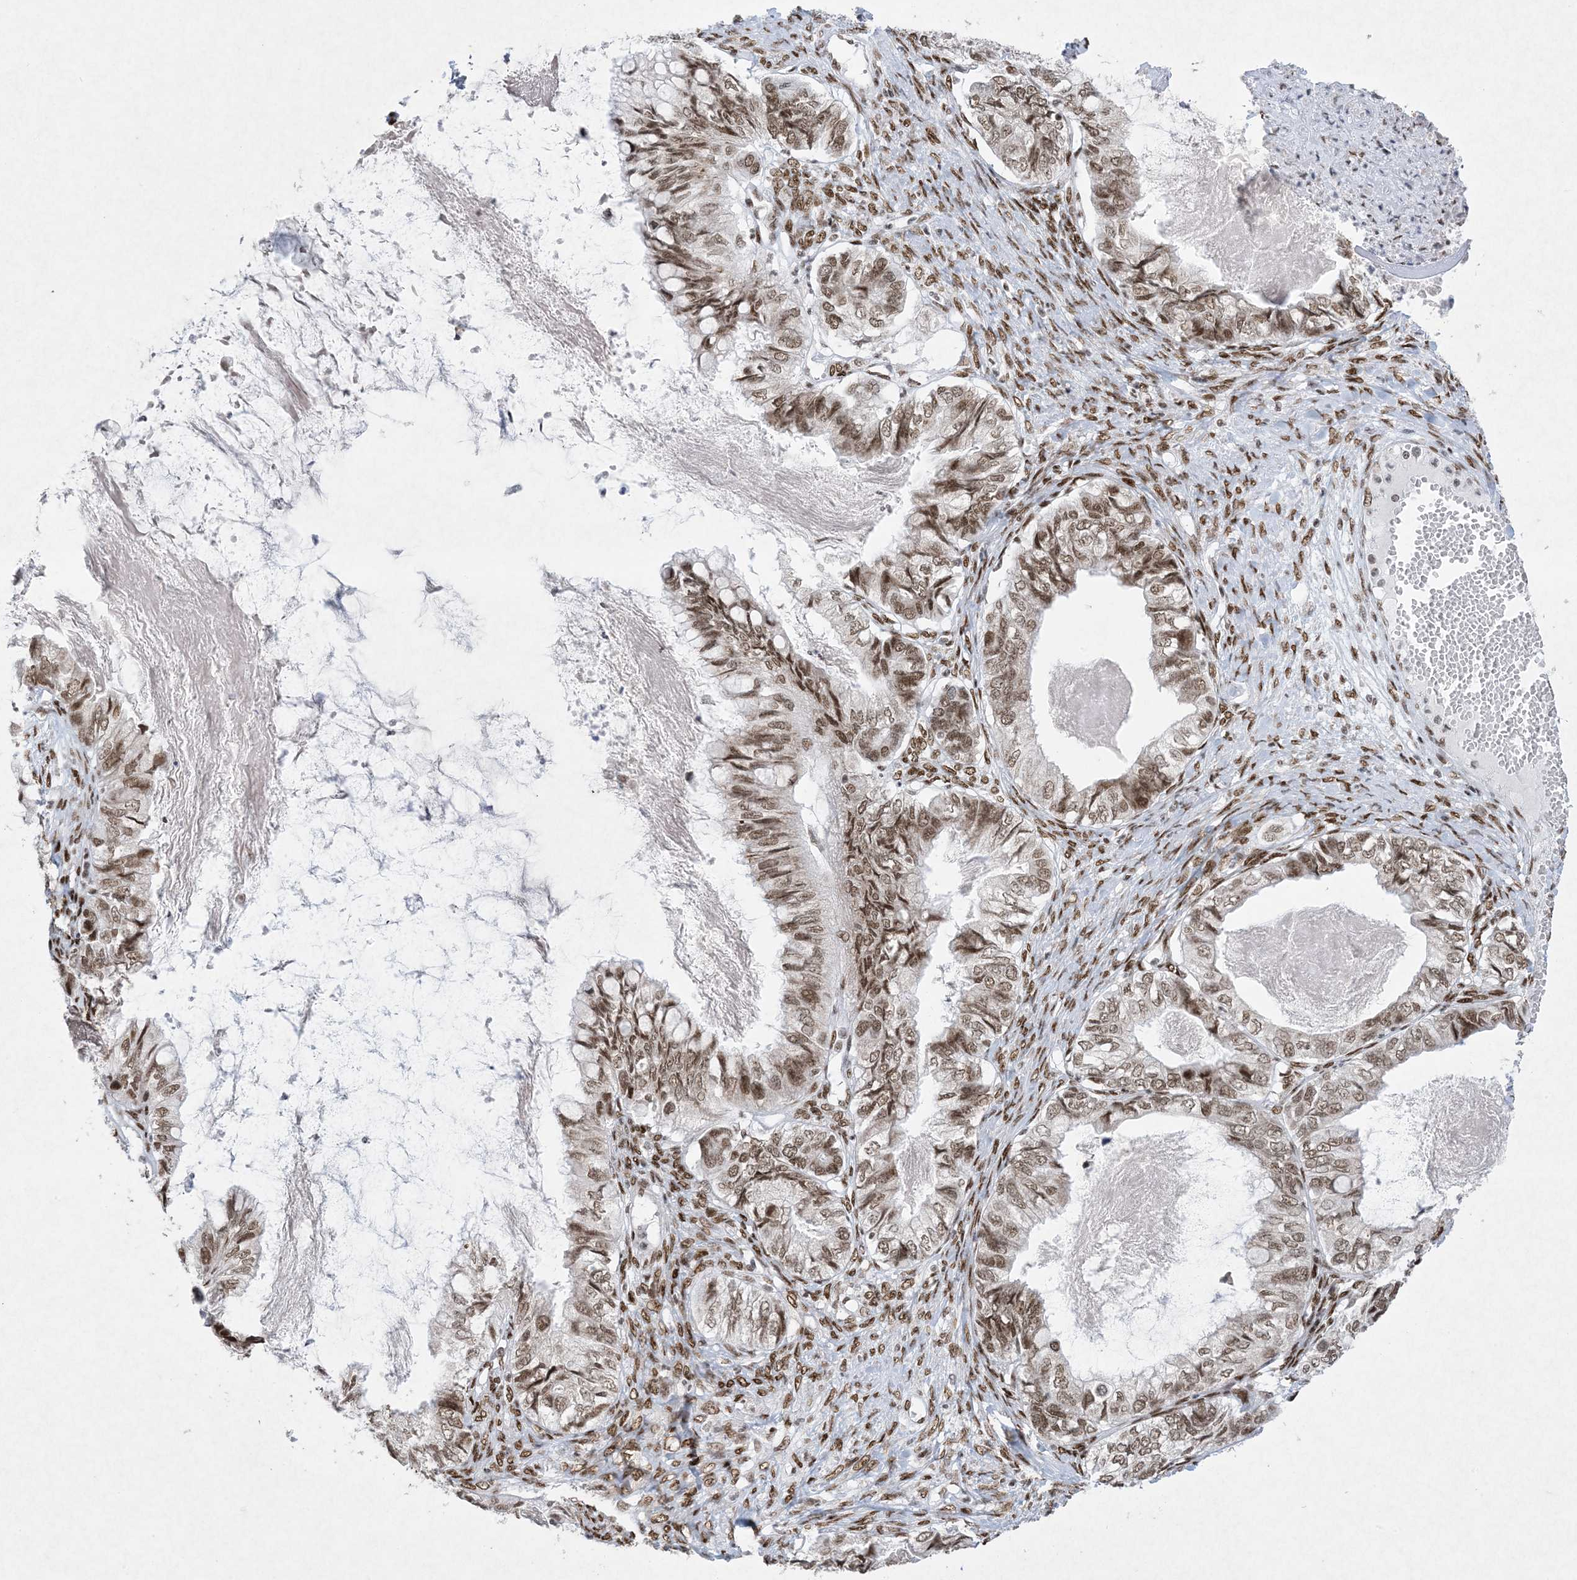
{"staining": {"intensity": "moderate", "quantity": ">75%", "location": "nuclear"}, "tissue": "ovarian cancer", "cell_type": "Tumor cells", "image_type": "cancer", "snomed": [{"axis": "morphology", "description": "Cystadenocarcinoma, mucinous, NOS"}, {"axis": "topography", "description": "Ovary"}], "caption": "Protein analysis of mucinous cystadenocarcinoma (ovarian) tissue reveals moderate nuclear positivity in approximately >75% of tumor cells.", "gene": "PKNOX2", "patient": {"sex": "female", "age": 80}}